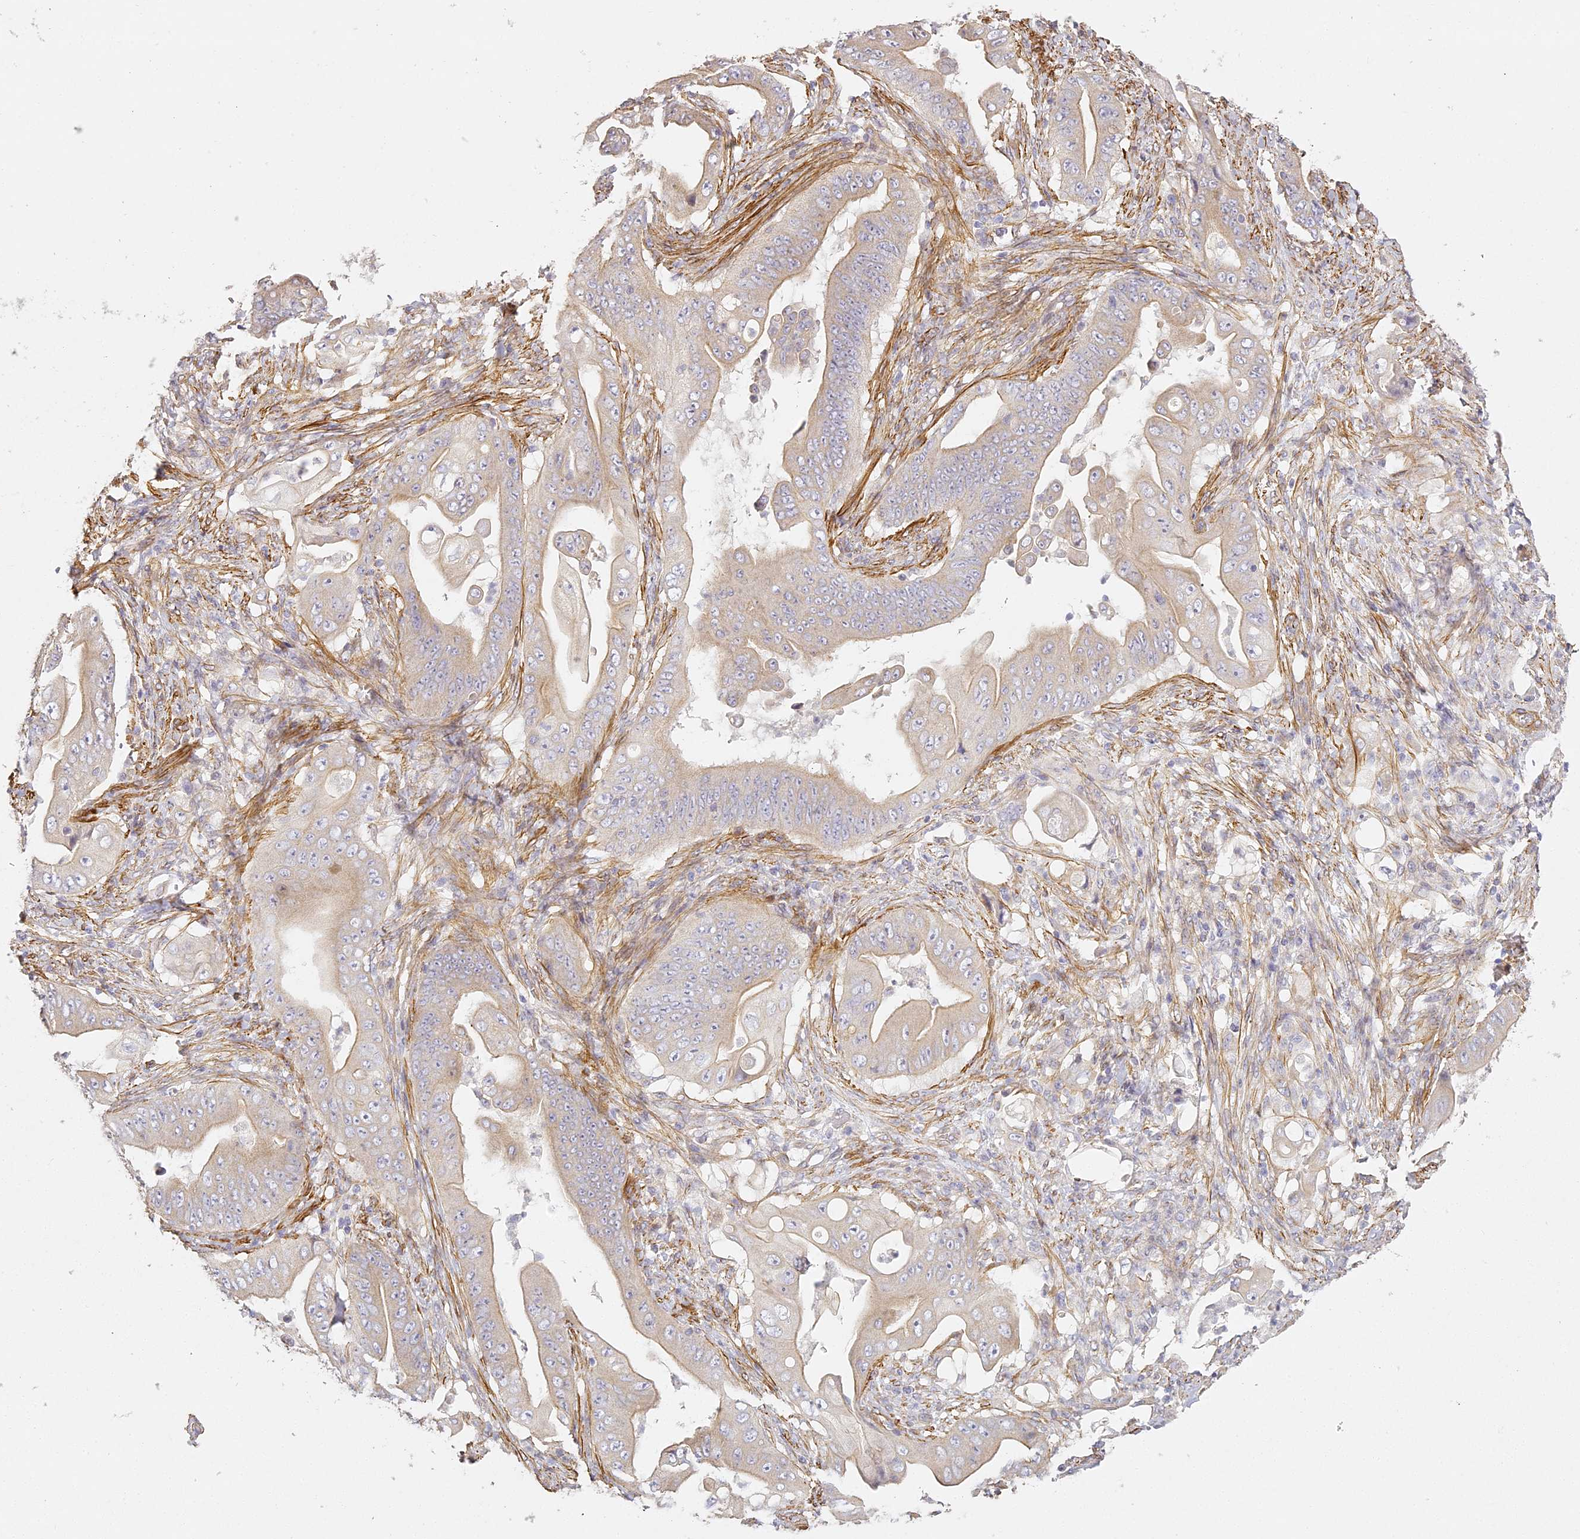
{"staining": {"intensity": "weak", "quantity": "<25%", "location": "cytoplasmic/membranous"}, "tissue": "stomach cancer", "cell_type": "Tumor cells", "image_type": "cancer", "snomed": [{"axis": "morphology", "description": "Adenocarcinoma, NOS"}, {"axis": "topography", "description": "Stomach"}], "caption": "DAB (3,3'-diaminobenzidine) immunohistochemical staining of human stomach cancer (adenocarcinoma) displays no significant positivity in tumor cells.", "gene": "MED28", "patient": {"sex": "female", "age": 73}}